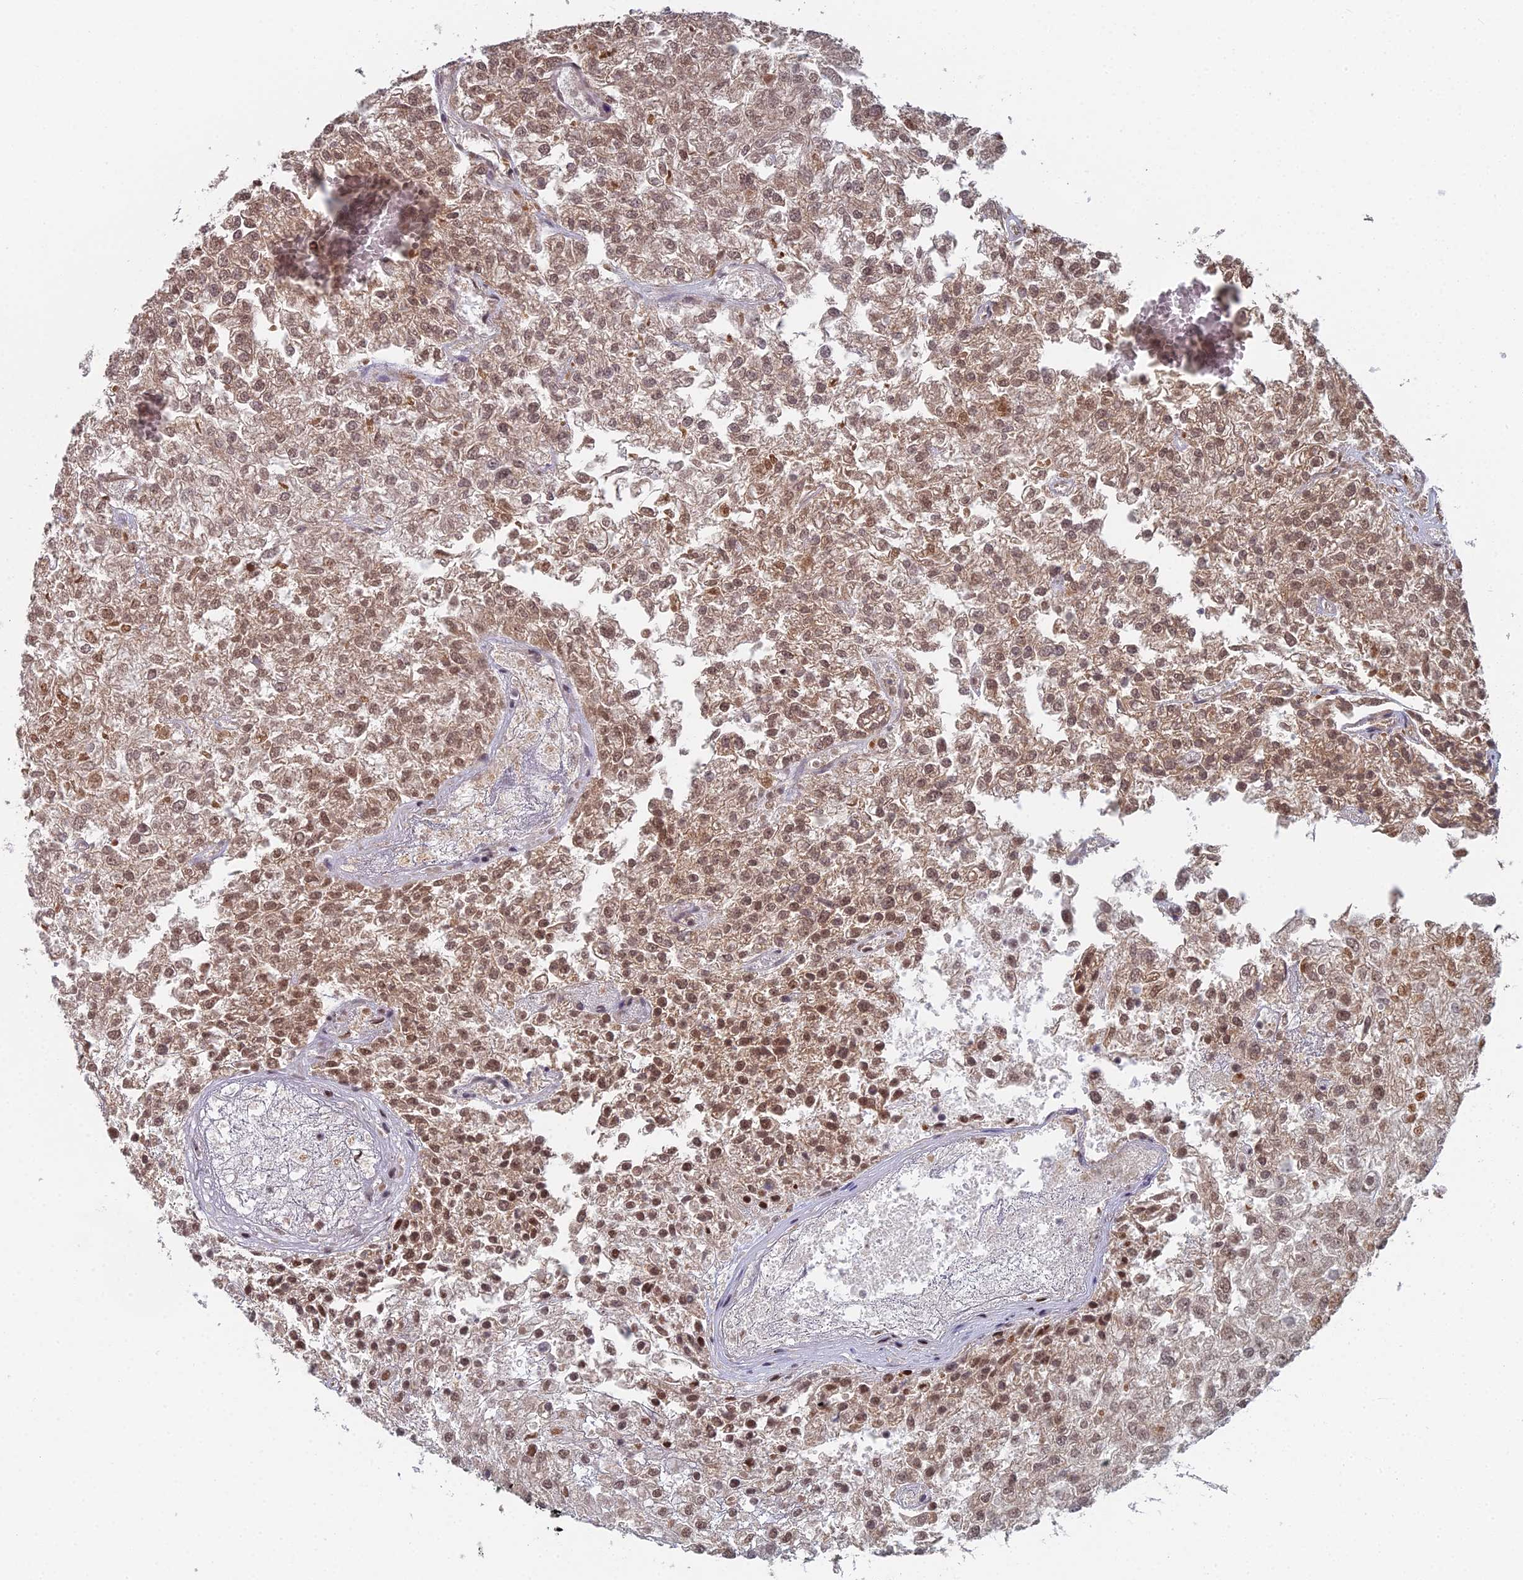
{"staining": {"intensity": "moderate", "quantity": ">75%", "location": "cytoplasmic/membranous,nuclear"}, "tissue": "renal cancer", "cell_type": "Tumor cells", "image_type": "cancer", "snomed": [{"axis": "morphology", "description": "Adenocarcinoma, NOS"}, {"axis": "topography", "description": "Kidney"}], "caption": "Protein expression analysis of renal cancer reveals moderate cytoplasmic/membranous and nuclear expression in about >75% of tumor cells.", "gene": "SF3B3", "patient": {"sex": "female", "age": 54}}